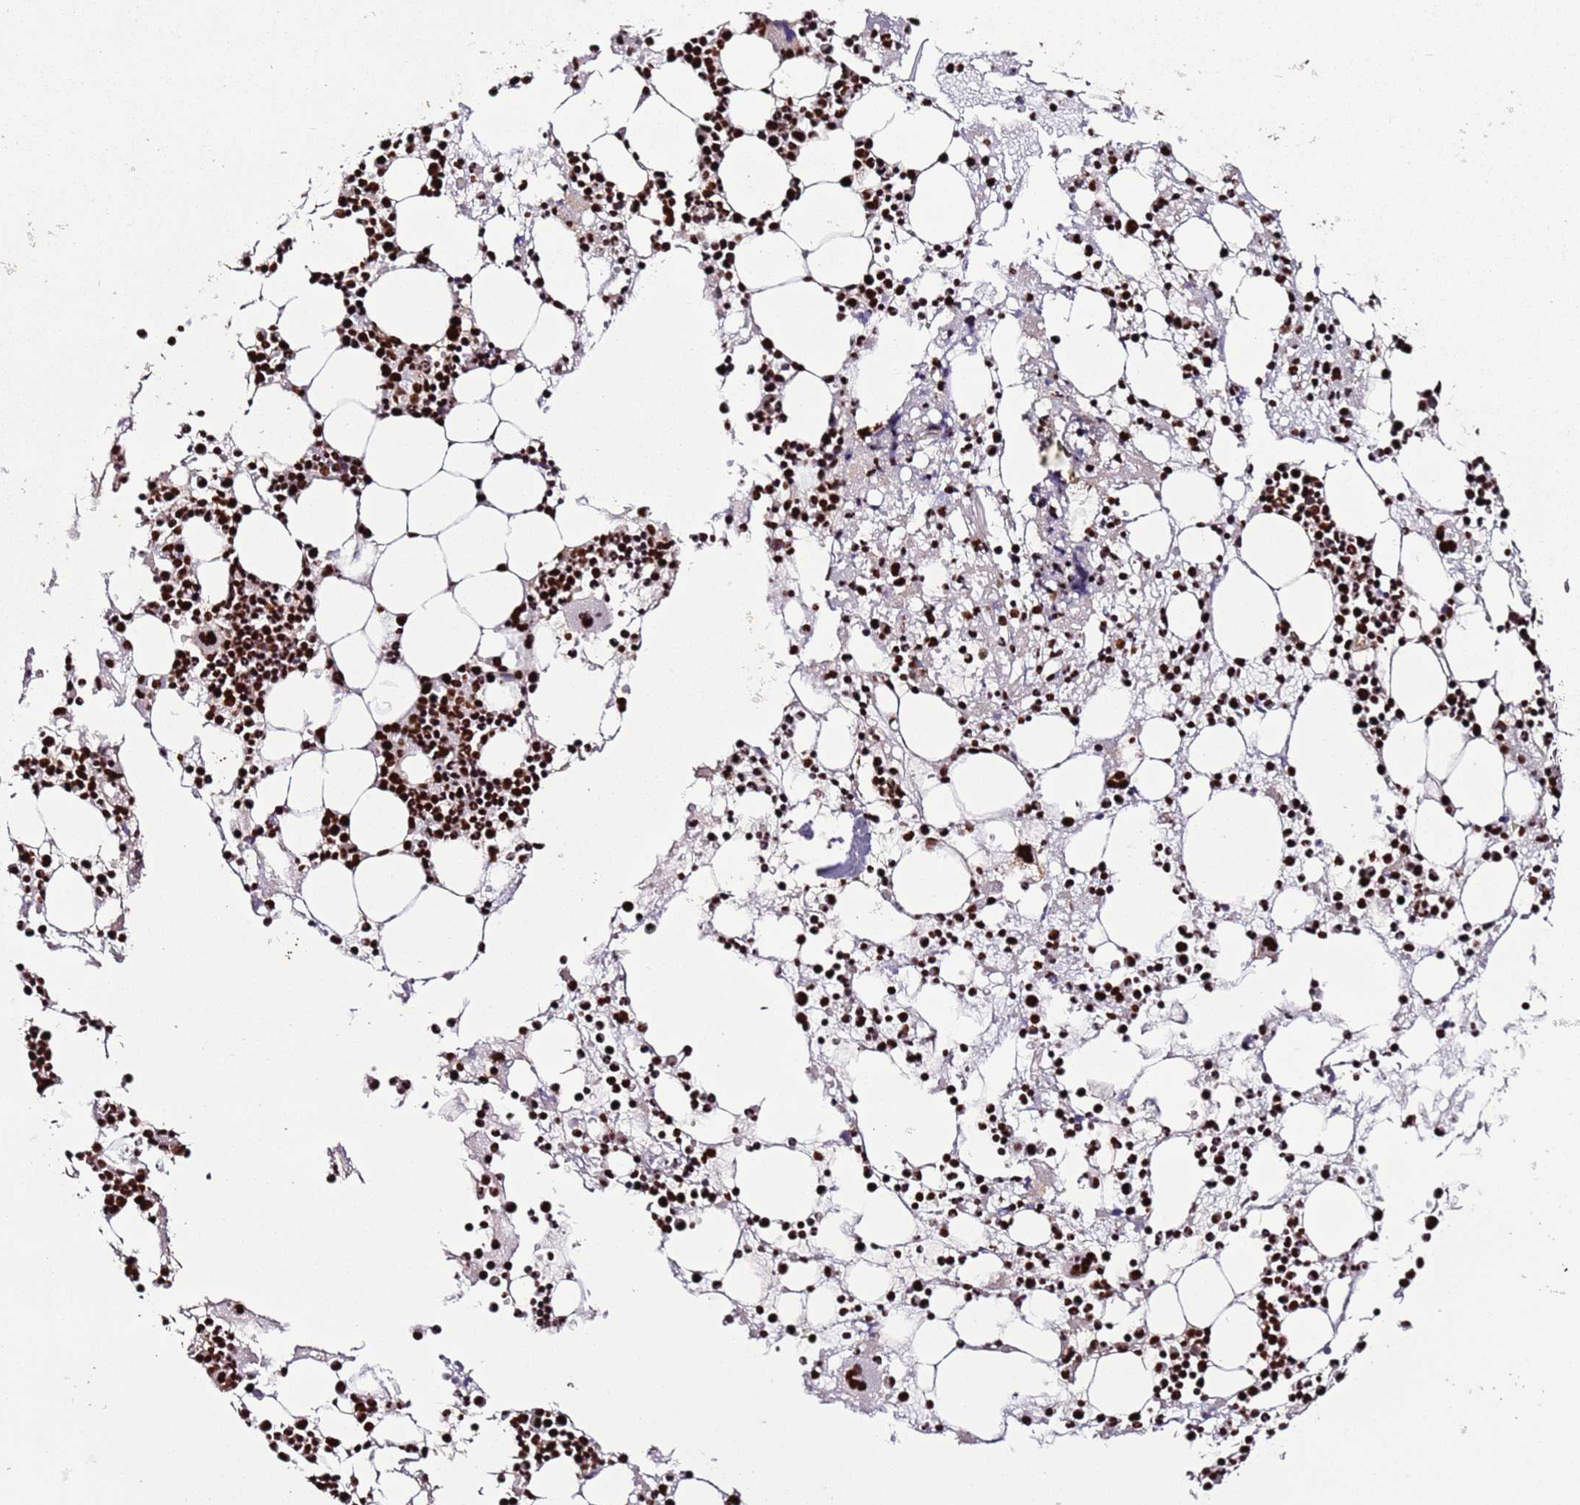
{"staining": {"intensity": "strong", "quantity": ">75%", "location": "nuclear"}, "tissue": "bone marrow", "cell_type": "Hematopoietic cells", "image_type": "normal", "snomed": [{"axis": "morphology", "description": "Normal tissue, NOS"}, {"axis": "topography", "description": "Bone marrow"}], "caption": "Strong nuclear protein staining is identified in approximately >75% of hematopoietic cells in bone marrow. (IHC, brightfield microscopy, high magnification).", "gene": "C6orf226", "patient": {"sex": "male", "age": 22}}